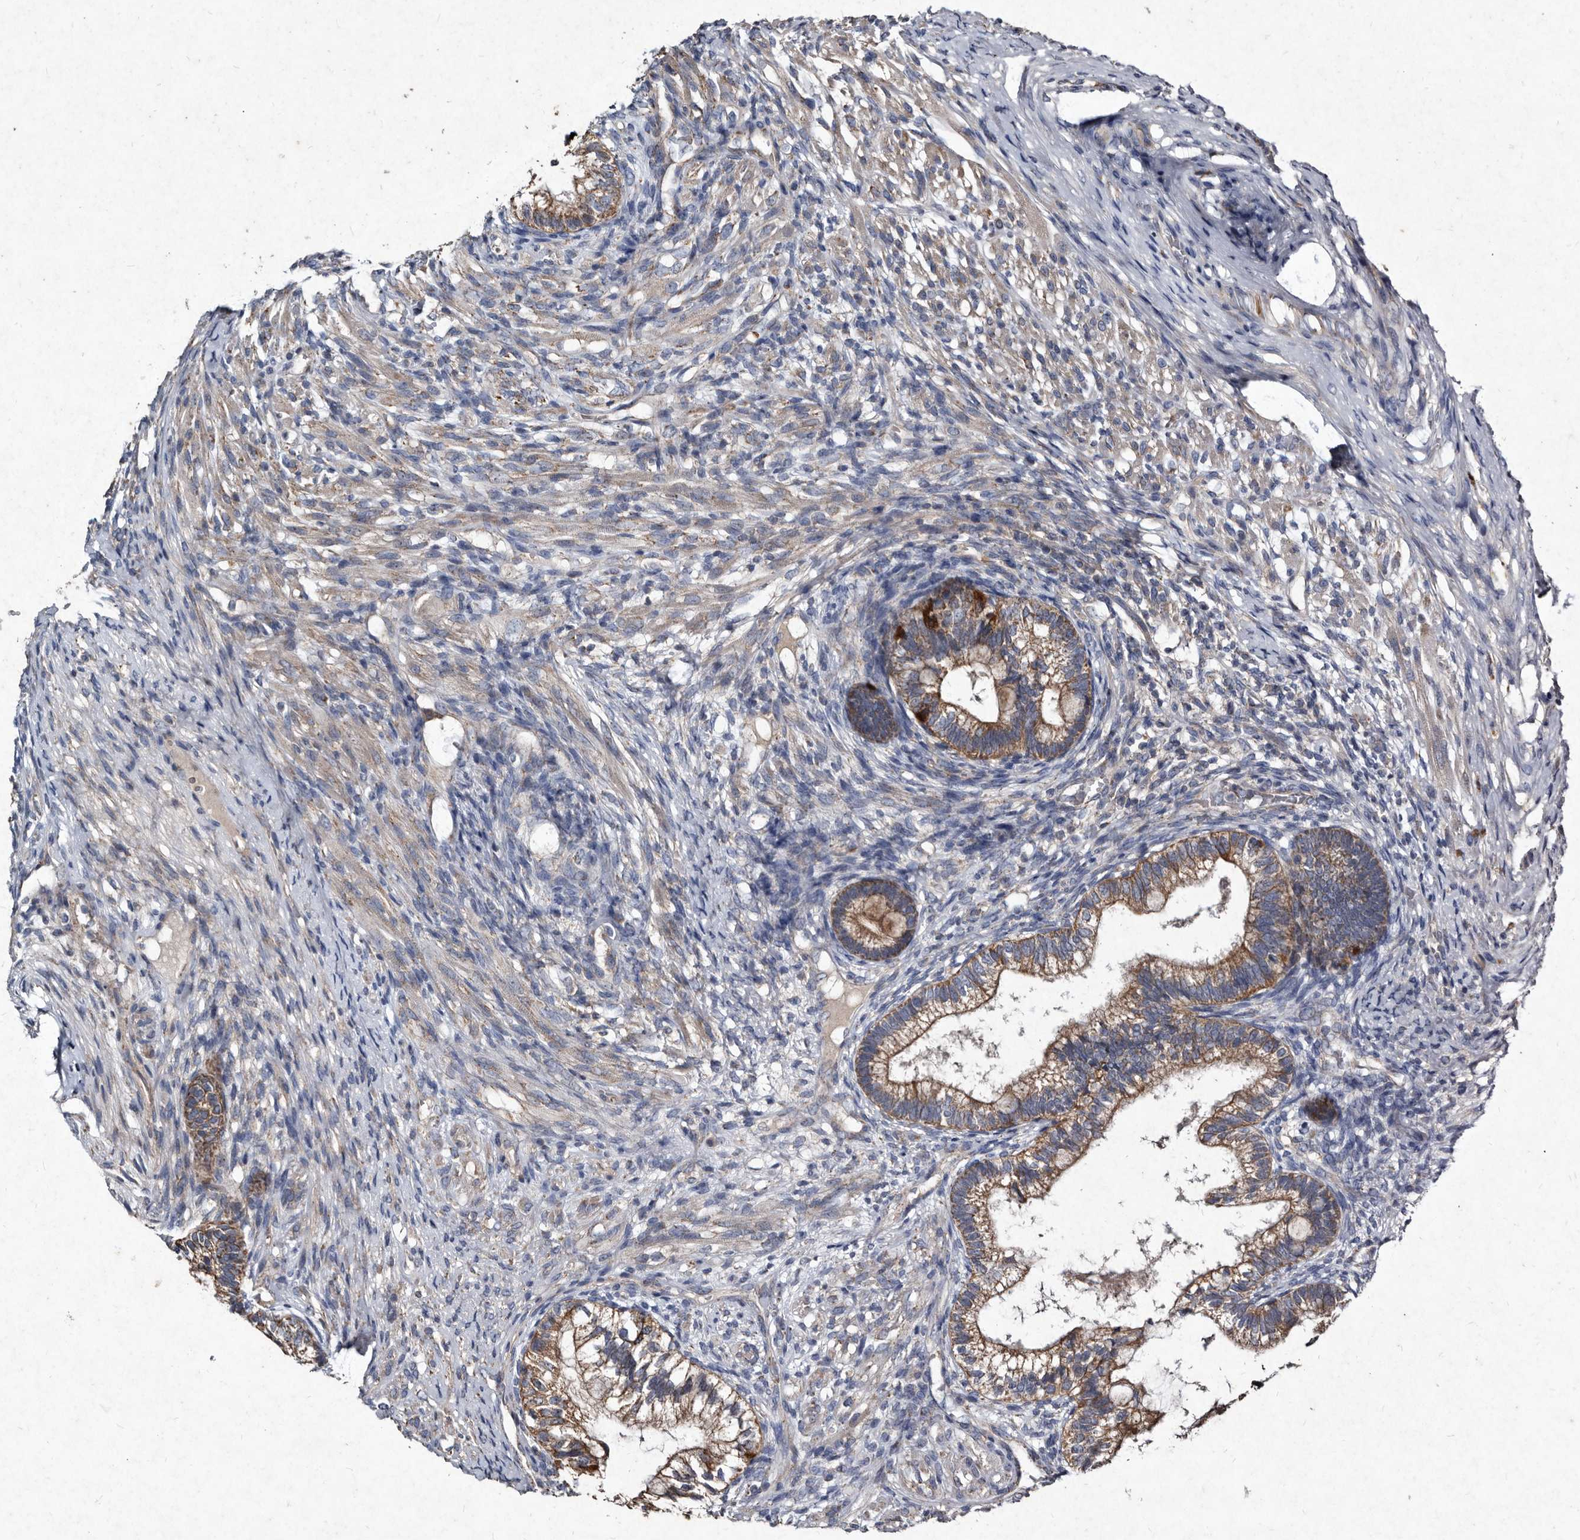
{"staining": {"intensity": "moderate", "quantity": ">75%", "location": "cytoplasmic/membranous"}, "tissue": "testis cancer", "cell_type": "Tumor cells", "image_type": "cancer", "snomed": [{"axis": "morphology", "description": "Seminoma, NOS"}, {"axis": "morphology", "description": "Carcinoma, Embryonal, NOS"}, {"axis": "topography", "description": "Testis"}], "caption": "Protein analysis of testis cancer tissue shows moderate cytoplasmic/membranous positivity in approximately >75% of tumor cells. (DAB IHC with brightfield microscopy, high magnification).", "gene": "YPEL3", "patient": {"sex": "male", "age": 28}}